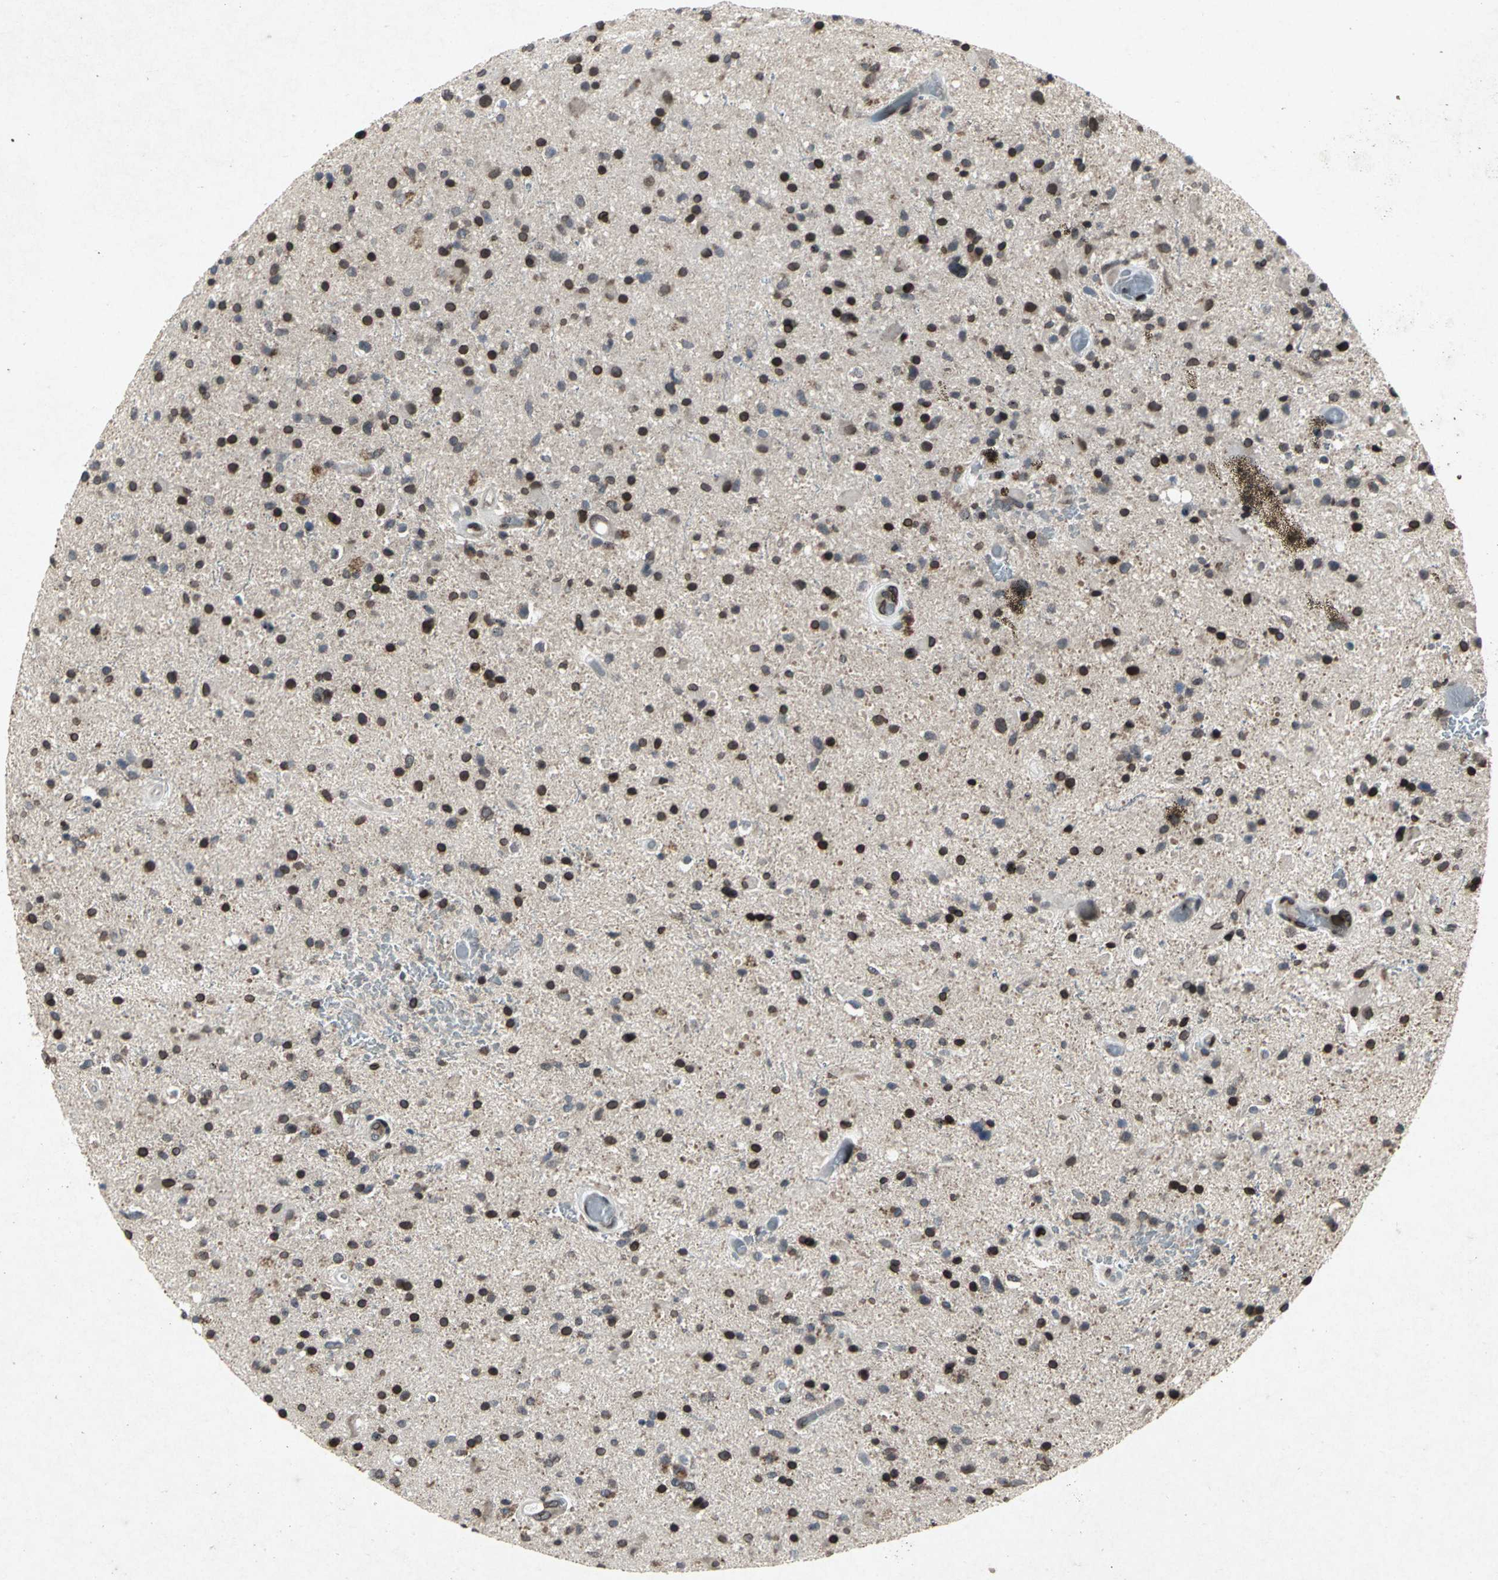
{"staining": {"intensity": "strong", "quantity": ">75%", "location": "cytoplasmic/membranous,nuclear"}, "tissue": "glioma", "cell_type": "Tumor cells", "image_type": "cancer", "snomed": [{"axis": "morphology", "description": "Glioma, malignant, High grade"}, {"axis": "topography", "description": "Brain"}], "caption": "Glioma stained with a protein marker displays strong staining in tumor cells.", "gene": "SH2B3", "patient": {"sex": "male", "age": 33}}